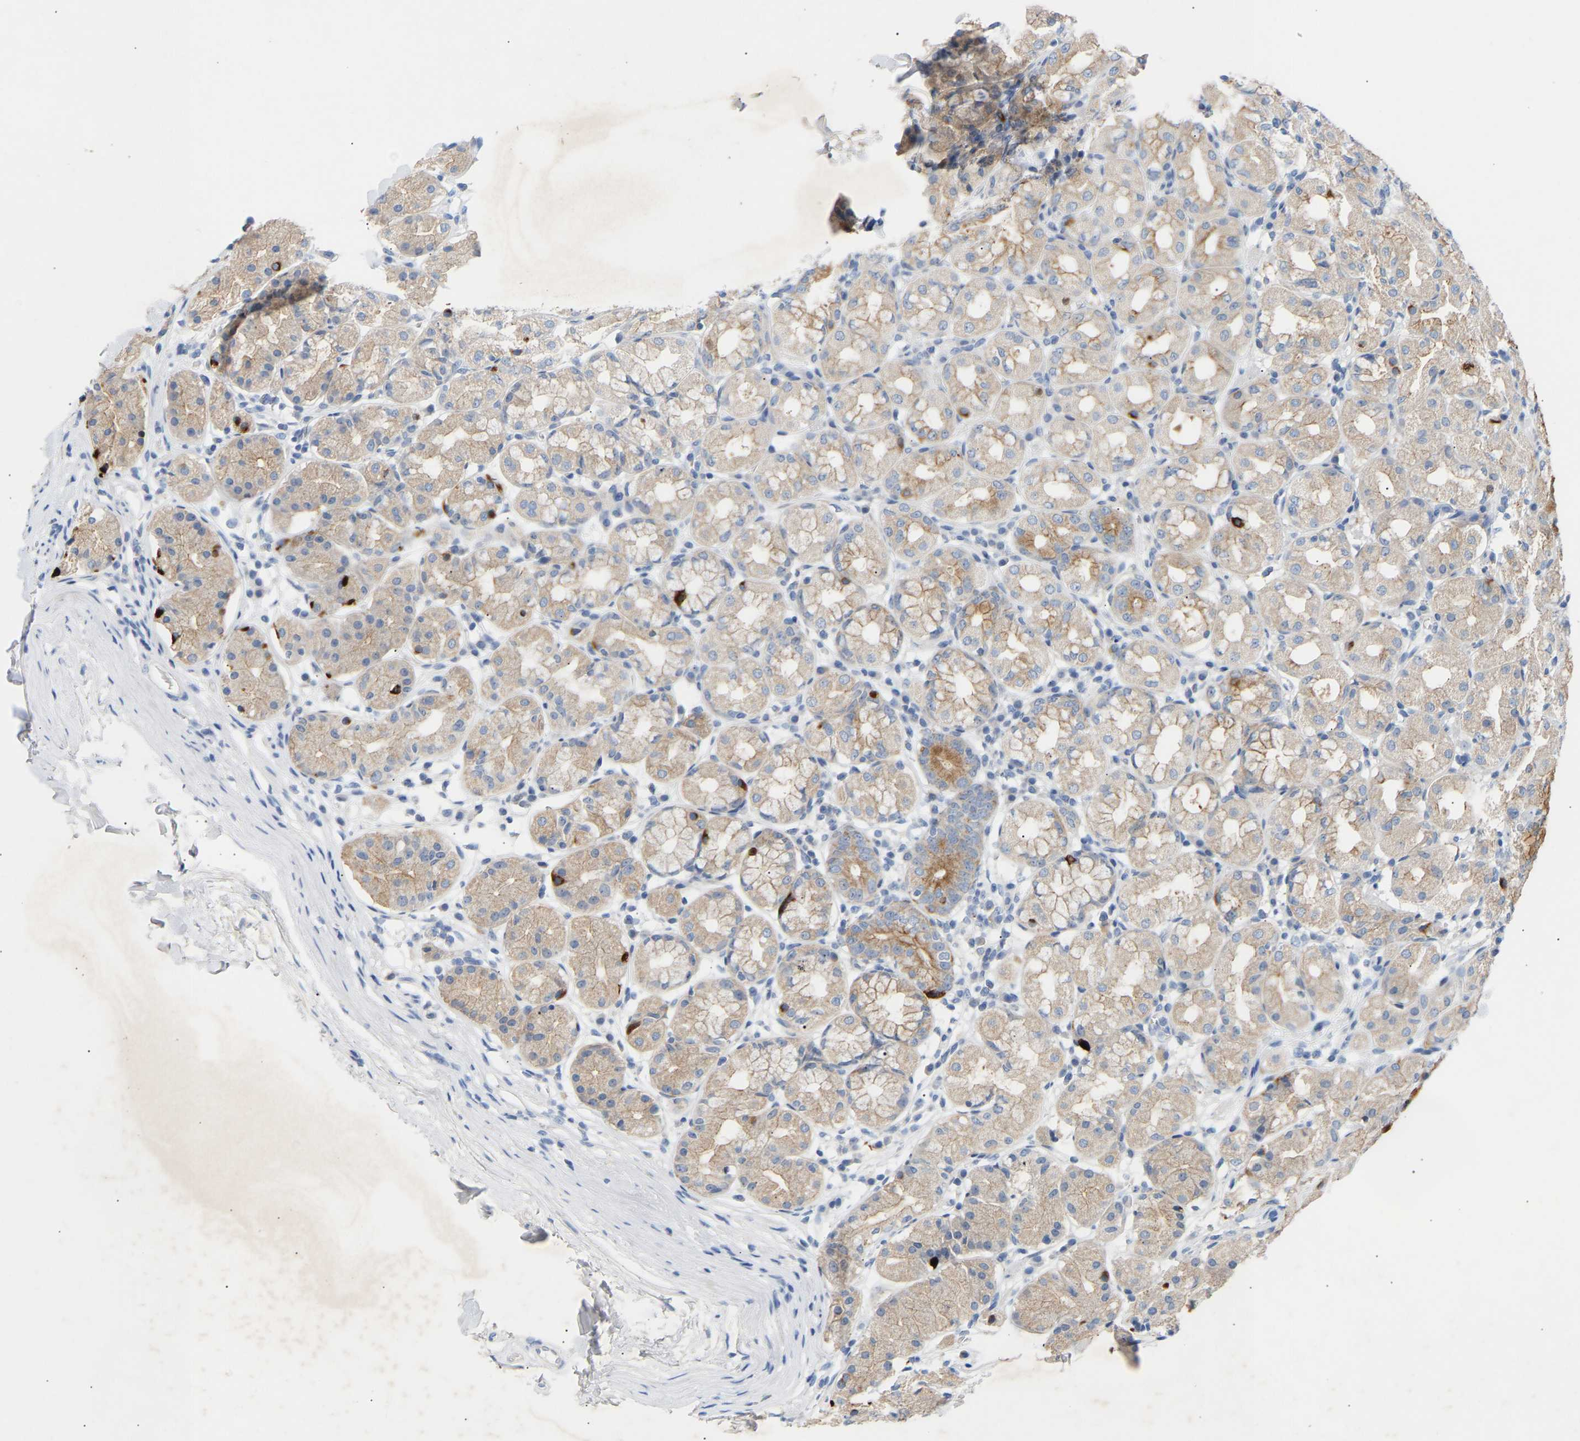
{"staining": {"intensity": "moderate", "quantity": "25%-75%", "location": "cytoplasmic/membranous"}, "tissue": "stomach", "cell_type": "Glandular cells", "image_type": "normal", "snomed": [{"axis": "morphology", "description": "Normal tissue, NOS"}, {"axis": "topography", "description": "Stomach"}, {"axis": "topography", "description": "Stomach, lower"}], "caption": "Stomach stained for a protein demonstrates moderate cytoplasmic/membranous positivity in glandular cells.", "gene": "PEX1", "patient": {"sex": "female", "age": 56}}